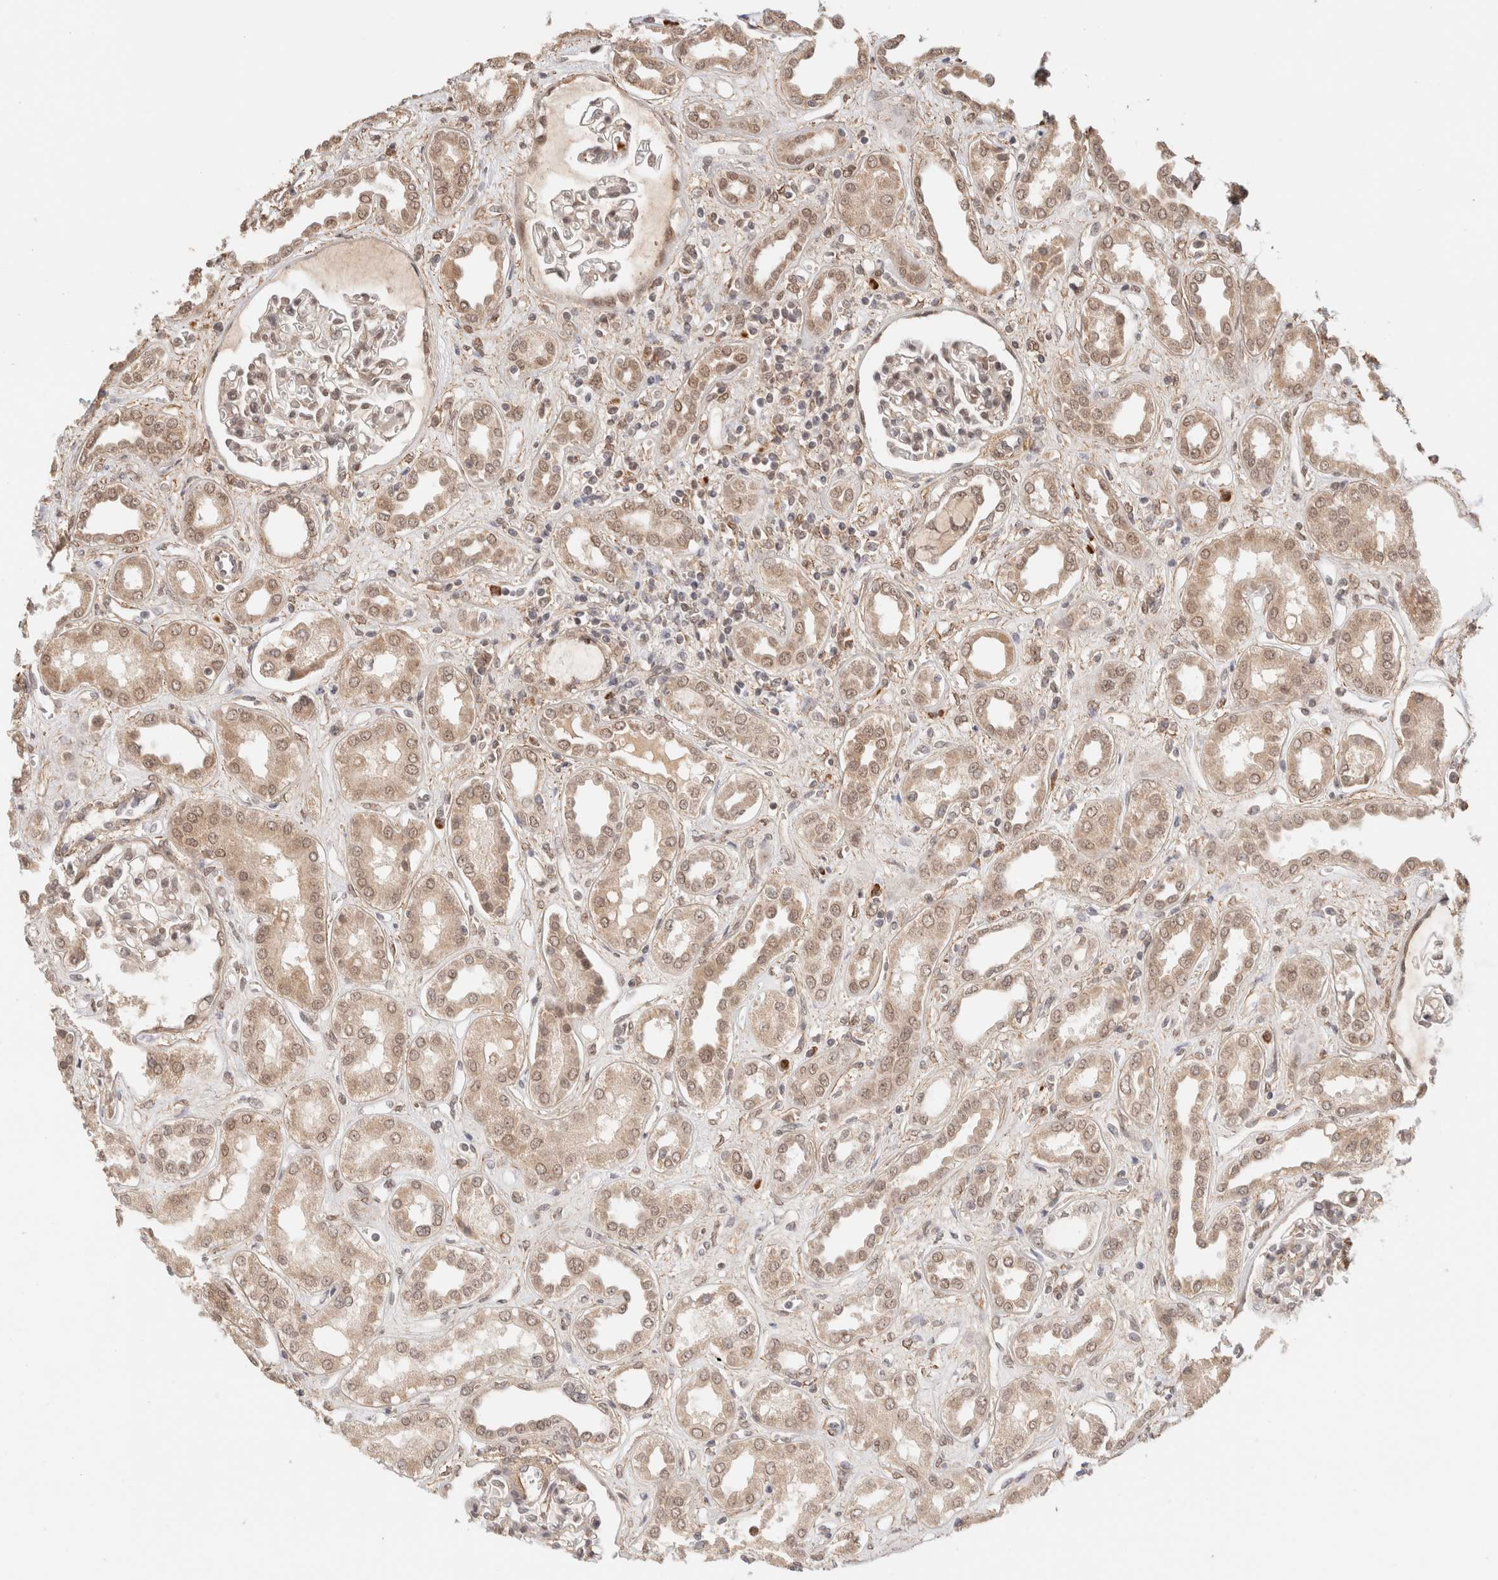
{"staining": {"intensity": "weak", "quantity": "<25%", "location": "cytoplasmic/membranous"}, "tissue": "kidney", "cell_type": "Cells in glomeruli", "image_type": "normal", "snomed": [{"axis": "morphology", "description": "Normal tissue, NOS"}, {"axis": "topography", "description": "Kidney"}], "caption": "There is no significant positivity in cells in glomeruli of kidney. (Immunohistochemistry, brightfield microscopy, high magnification).", "gene": "BRPF3", "patient": {"sex": "male", "age": 59}}